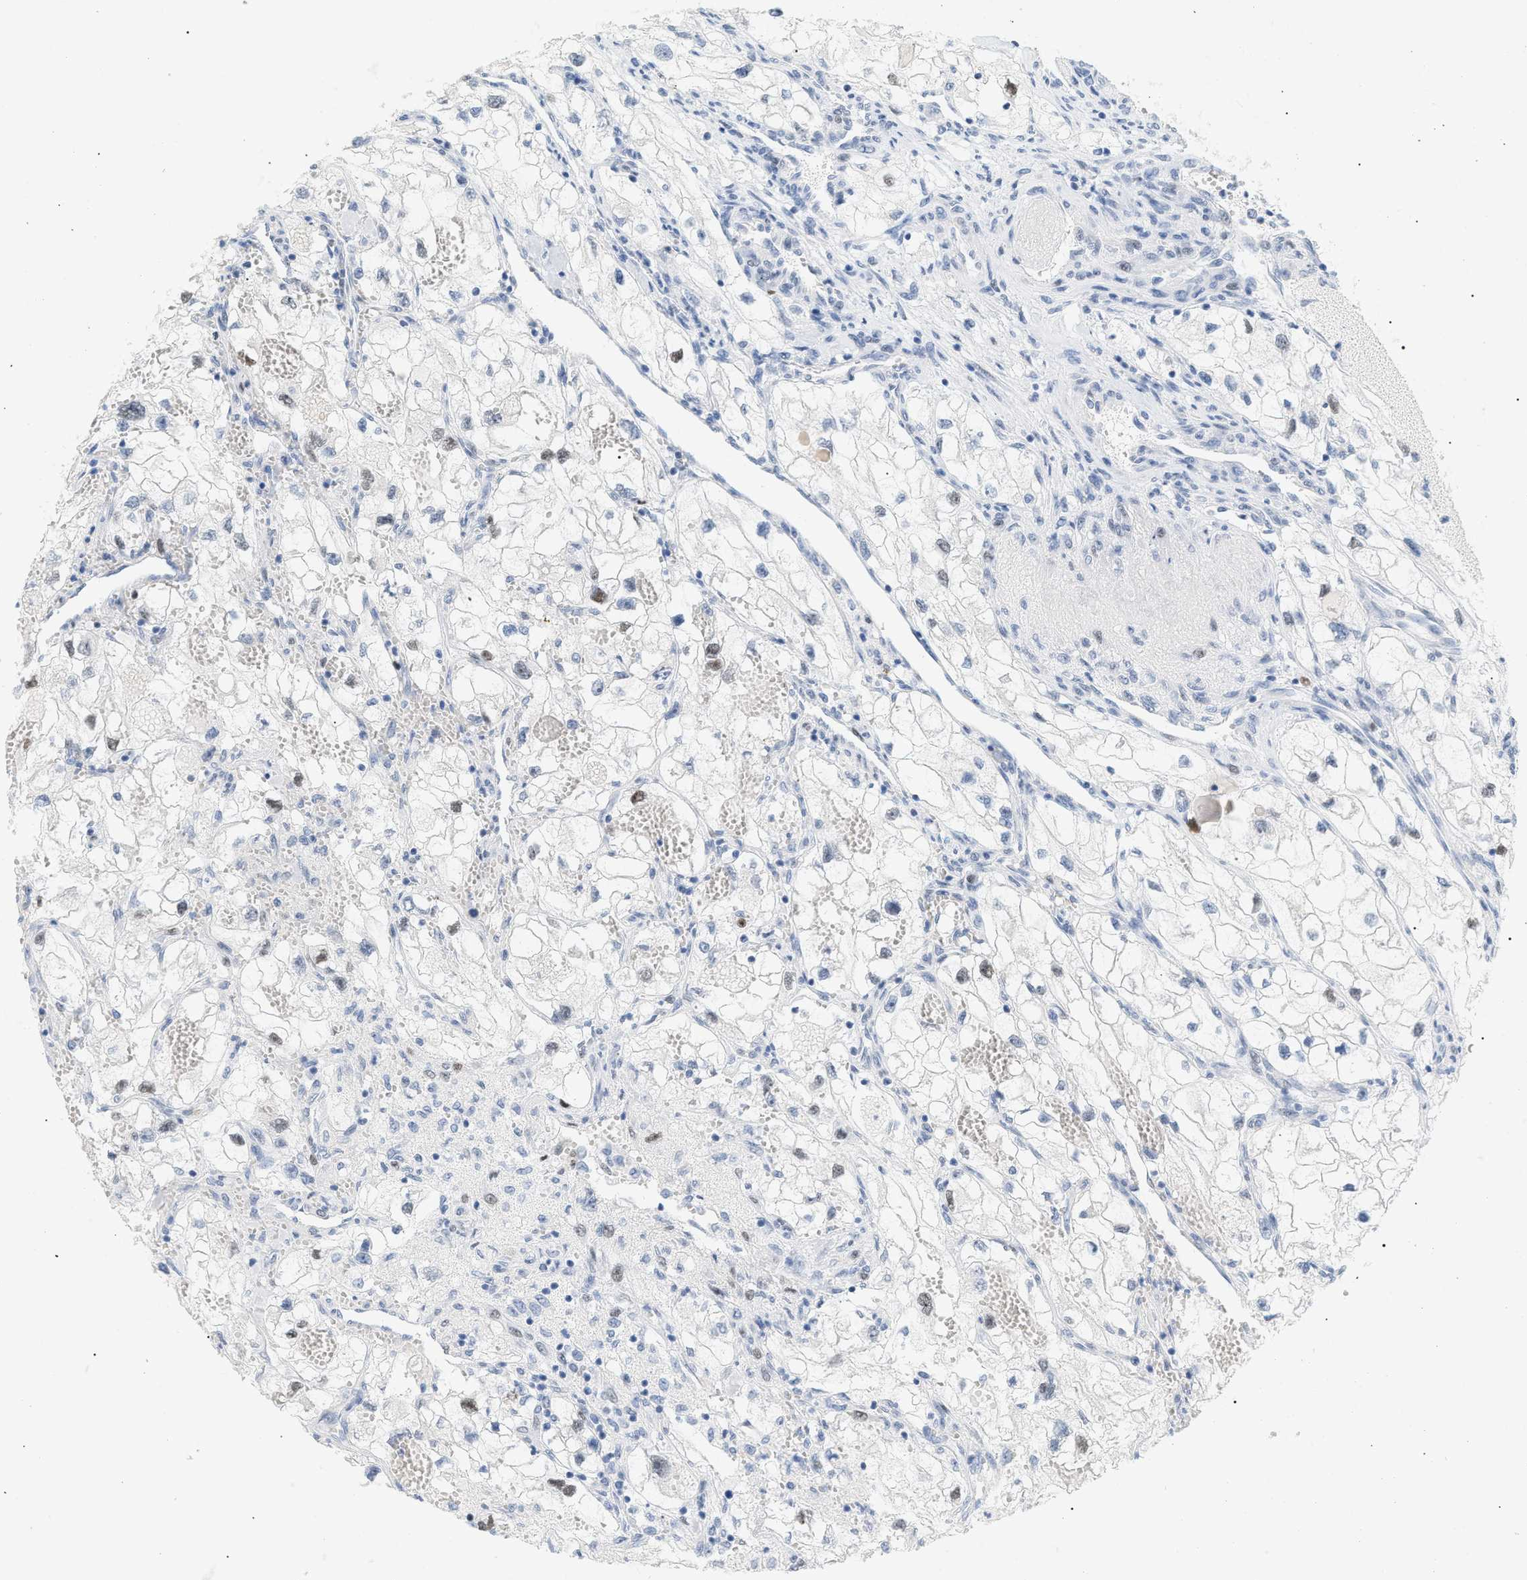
{"staining": {"intensity": "weak", "quantity": "<25%", "location": "nuclear"}, "tissue": "renal cancer", "cell_type": "Tumor cells", "image_type": "cancer", "snomed": [{"axis": "morphology", "description": "Adenocarcinoma, NOS"}, {"axis": "topography", "description": "Kidney"}], "caption": "Protein analysis of renal cancer displays no significant positivity in tumor cells. The staining is performed using DAB brown chromogen with nuclei counter-stained in using hematoxylin.", "gene": "MCM7", "patient": {"sex": "female", "age": 70}}